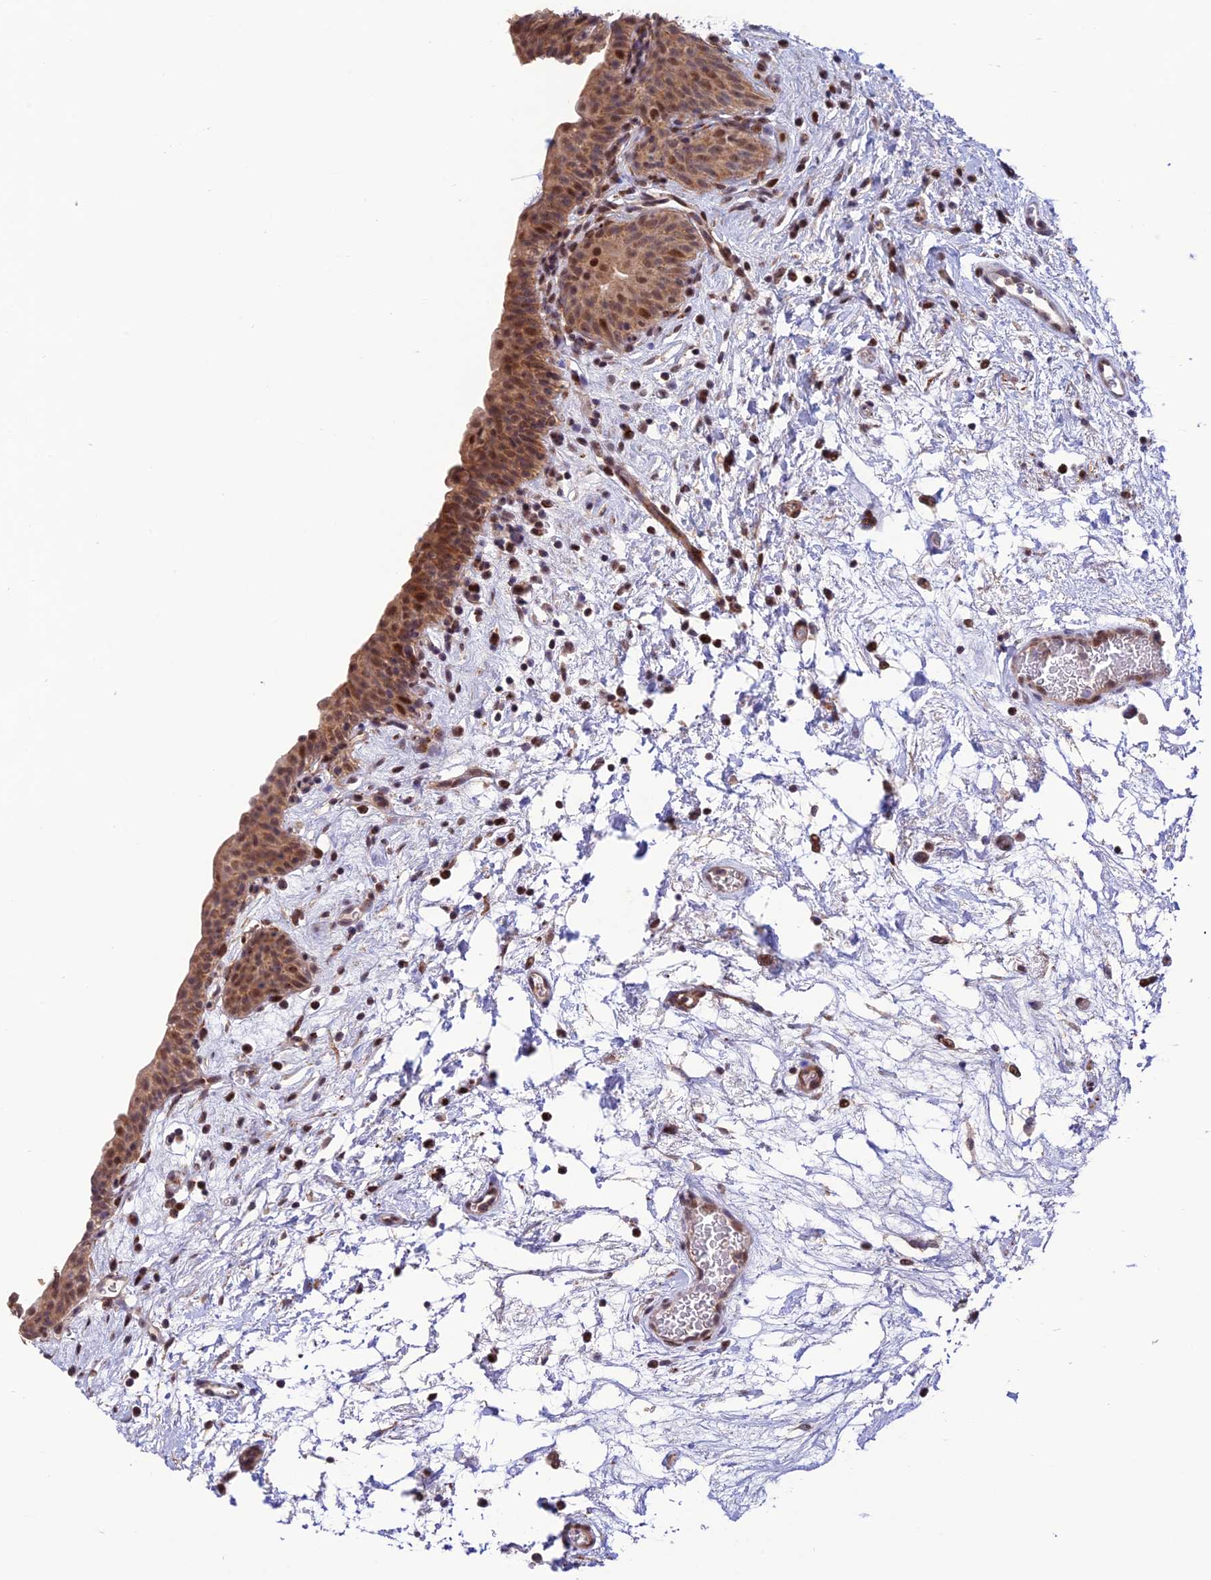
{"staining": {"intensity": "moderate", "quantity": ">75%", "location": "cytoplasmic/membranous,nuclear"}, "tissue": "urinary bladder", "cell_type": "Urothelial cells", "image_type": "normal", "snomed": [{"axis": "morphology", "description": "Normal tissue, NOS"}, {"axis": "topography", "description": "Urinary bladder"}], "caption": "Immunohistochemistry of benign urinary bladder shows medium levels of moderate cytoplasmic/membranous,nuclear expression in approximately >75% of urothelial cells. (Brightfield microscopy of DAB IHC at high magnification).", "gene": "WDR55", "patient": {"sex": "male", "age": 83}}